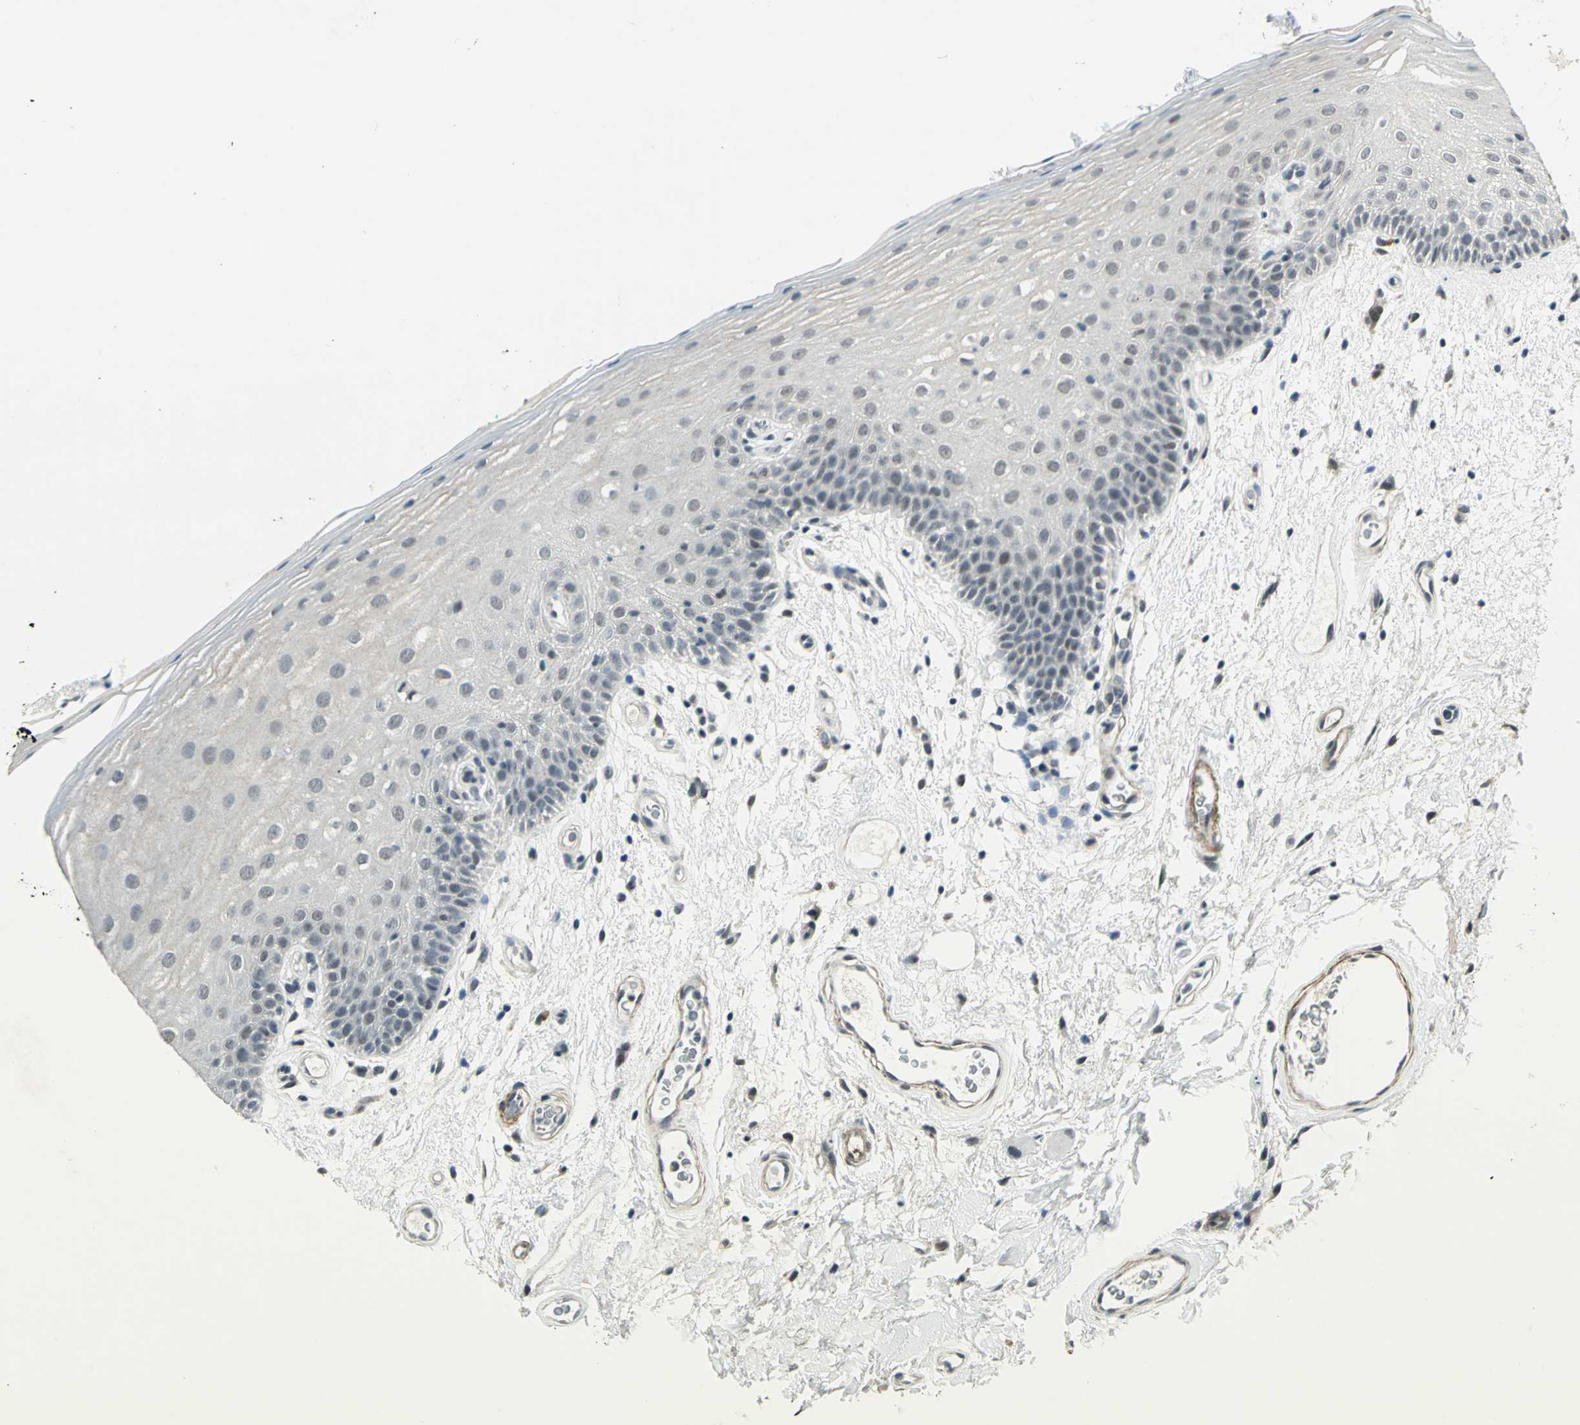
{"staining": {"intensity": "weak", "quantity": "<25%", "location": "cytoplasmic/membranous"}, "tissue": "oral mucosa", "cell_type": "Squamous epithelial cells", "image_type": "normal", "snomed": [{"axis": "morphology", "description": "Normal tissue, NOS"}, {"axis": "morphology", "description": "Squamous cell carcinoma, NOS"}, {"axis": "topography", "description": "Skeletal muscle"}, {"axis": "topography", "description": "Oral tissue"}, {"axis": "topography", "description": "Head-Neck"}], "caption": "This photomicrograph is of benign oral mucosa stained with immunohistochemistry to label a protein in brown with the nuclei are counter-stained blue. There is no expression in squamous epithelial cells. Brightfield microscopy of immunohistochemistry (IHC) stained with DAB (brown) and hematoxylin (blue), captured at high magnification.", "gene": "MTA1", "patient": {"sex": "male", "age": 71}}